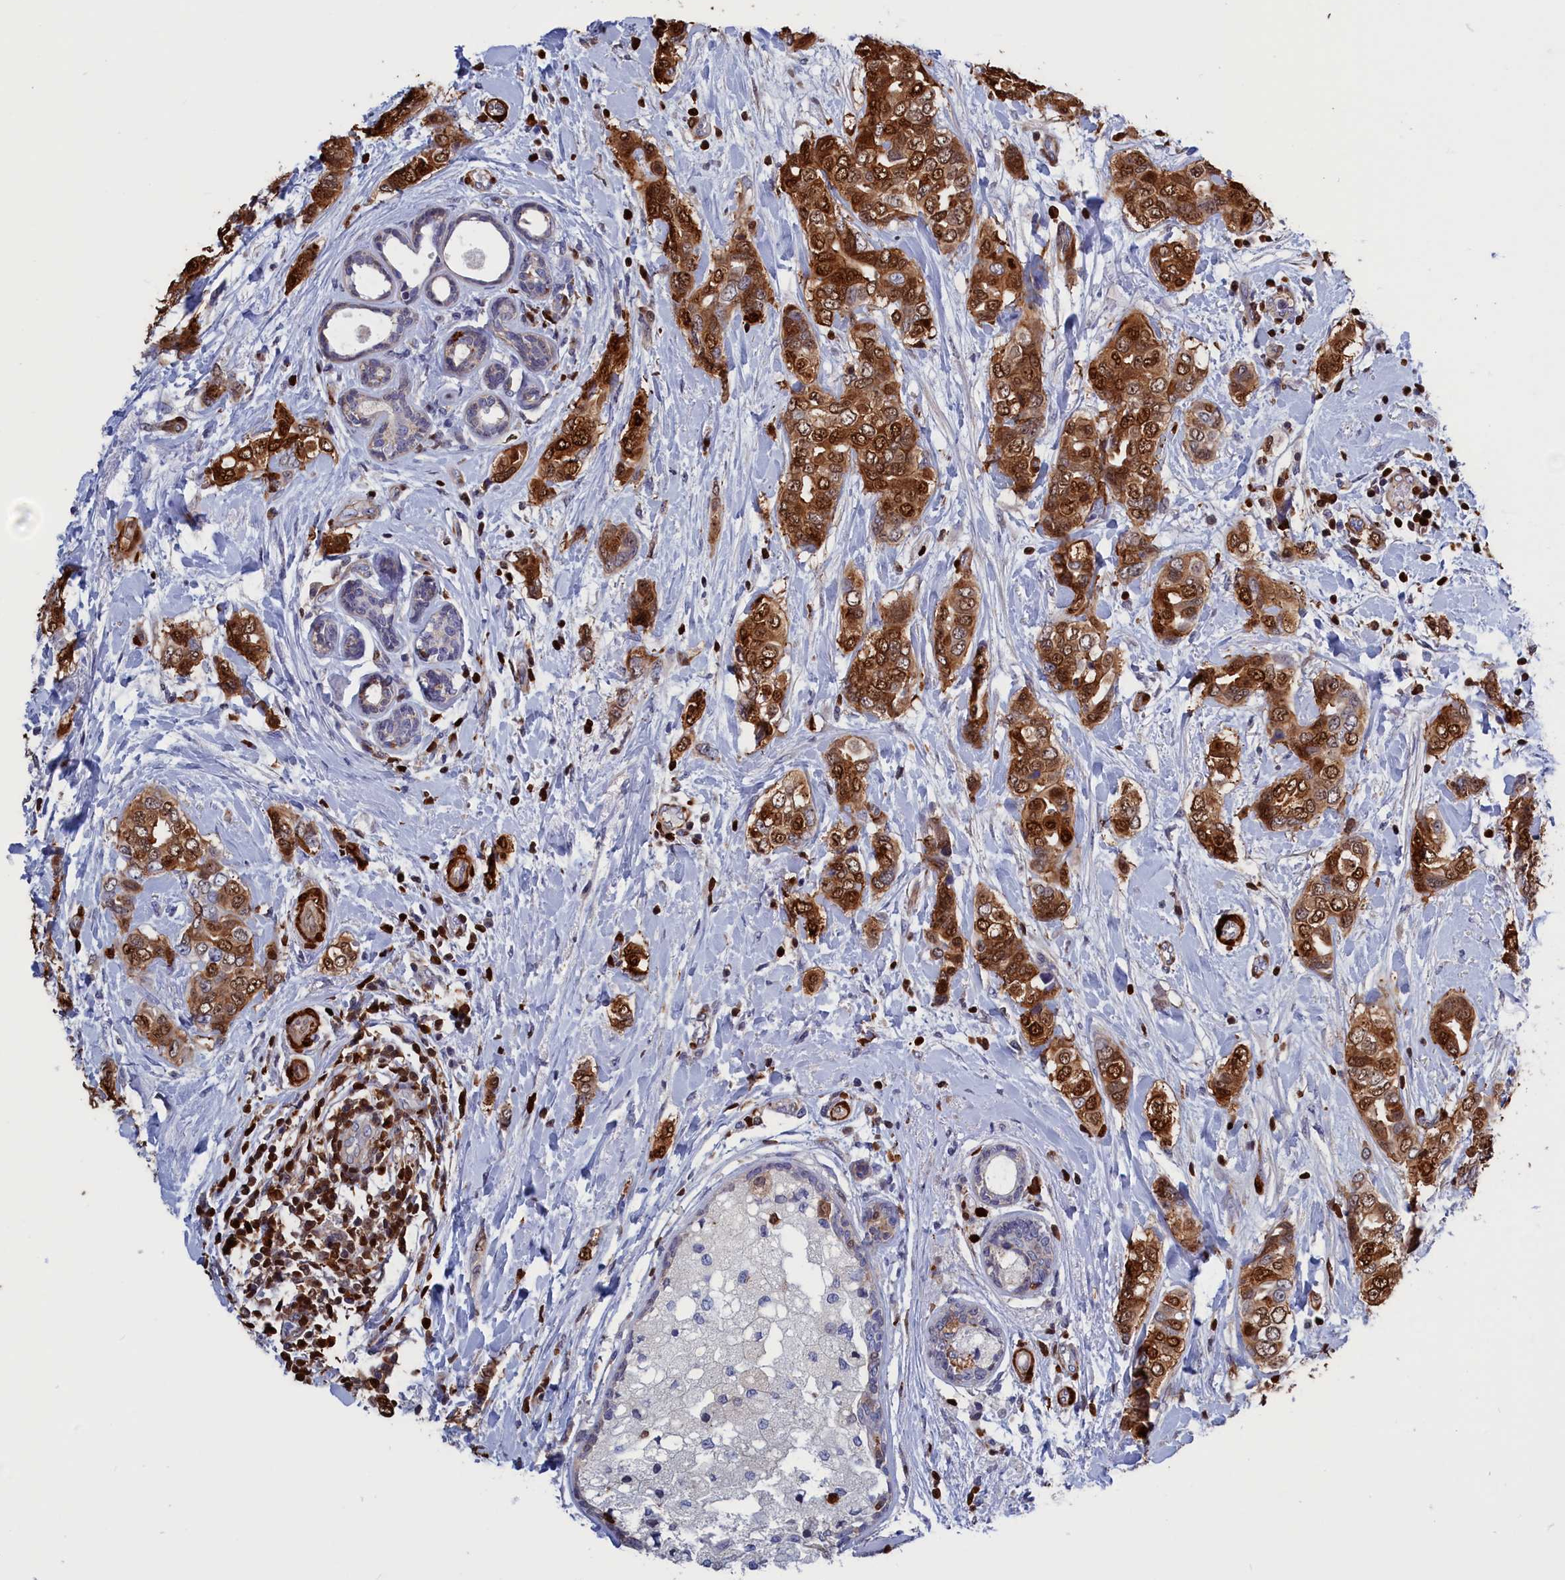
{"staining": {"intensity": "moderate", "quantity": ">75%", "location": "cytoplasmic/membranous,nuclear"}, "tissue": "breast cancer", "cell_type": "Tumor cells", "image_type": "cancer", "snomed": [{"axis": "morphology", "description": "Lobular carcinoma"}, {"axis": "topography", "description": "Breast"}], "caption": "The immunohistochemical stain labels moderate cytoplasmic/membranous and nuclear expression in tumor cells of breast cancer (lobular carcinoma) tissue. (DAB IHC with brightfield microscopy, high magnification).", "gene": "CRIP1", "patient": {"sex": "female", "age": 51}}